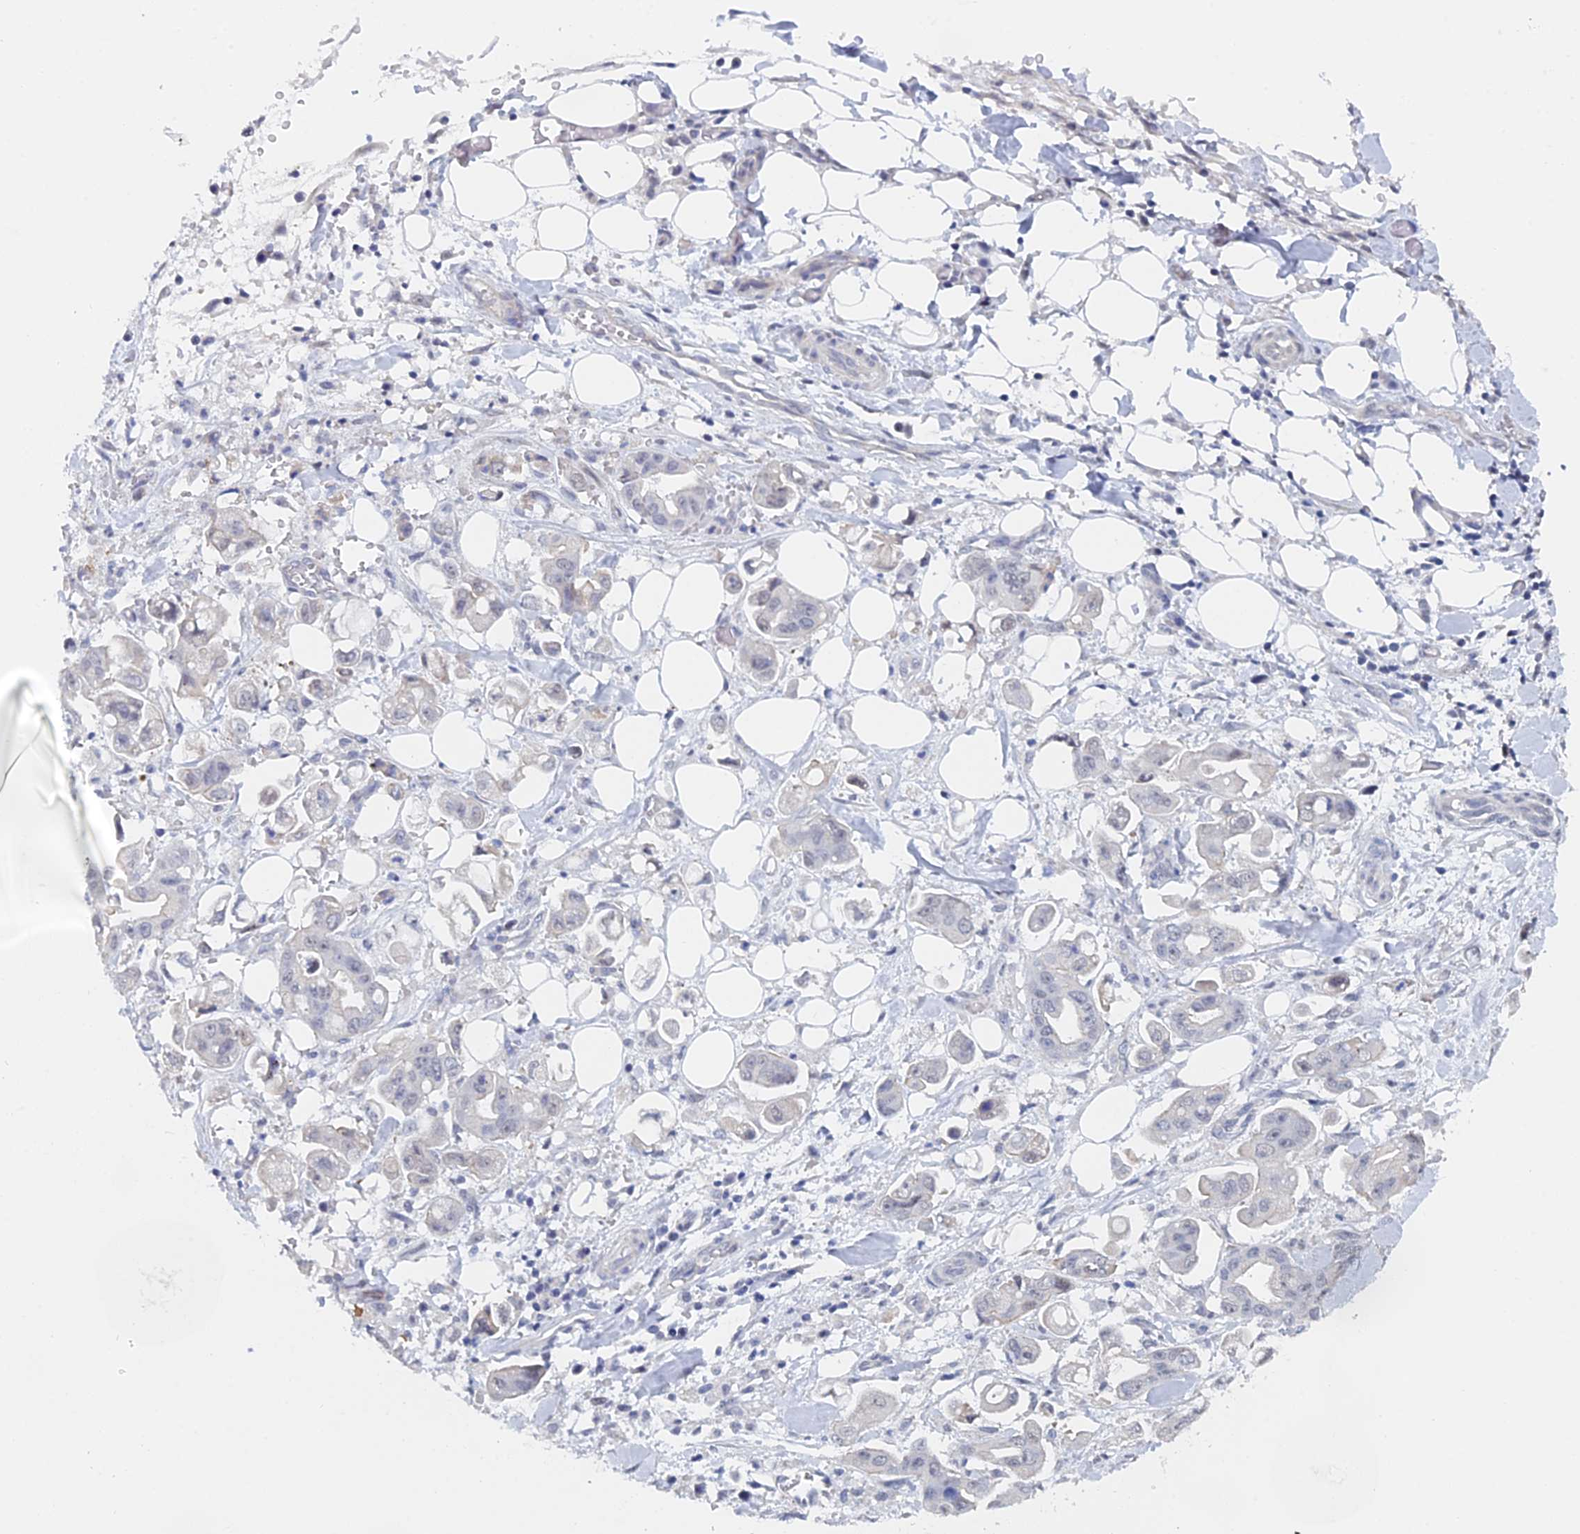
{"staining": {"intensity": "negative", "quantity": "none", "location": "none"}, "tissue": "stomach cancer", "cell_type": "Tumor cells", "image_type": "cancer", "snomed": [{"axis": "morphology", "description": "Adenocarcinoma, NOS"}, {"axis": "topography", "description": "Stomach"}], "caption": "High magnification brightfield microscopy of stomach adenocarcinoma stained with DAB (brown) and counterstained with hematoxylin (blue): tumor cells show no significant positivity.", "gene": "GMNC", "patient": {"sex": "male", "age": 62}}